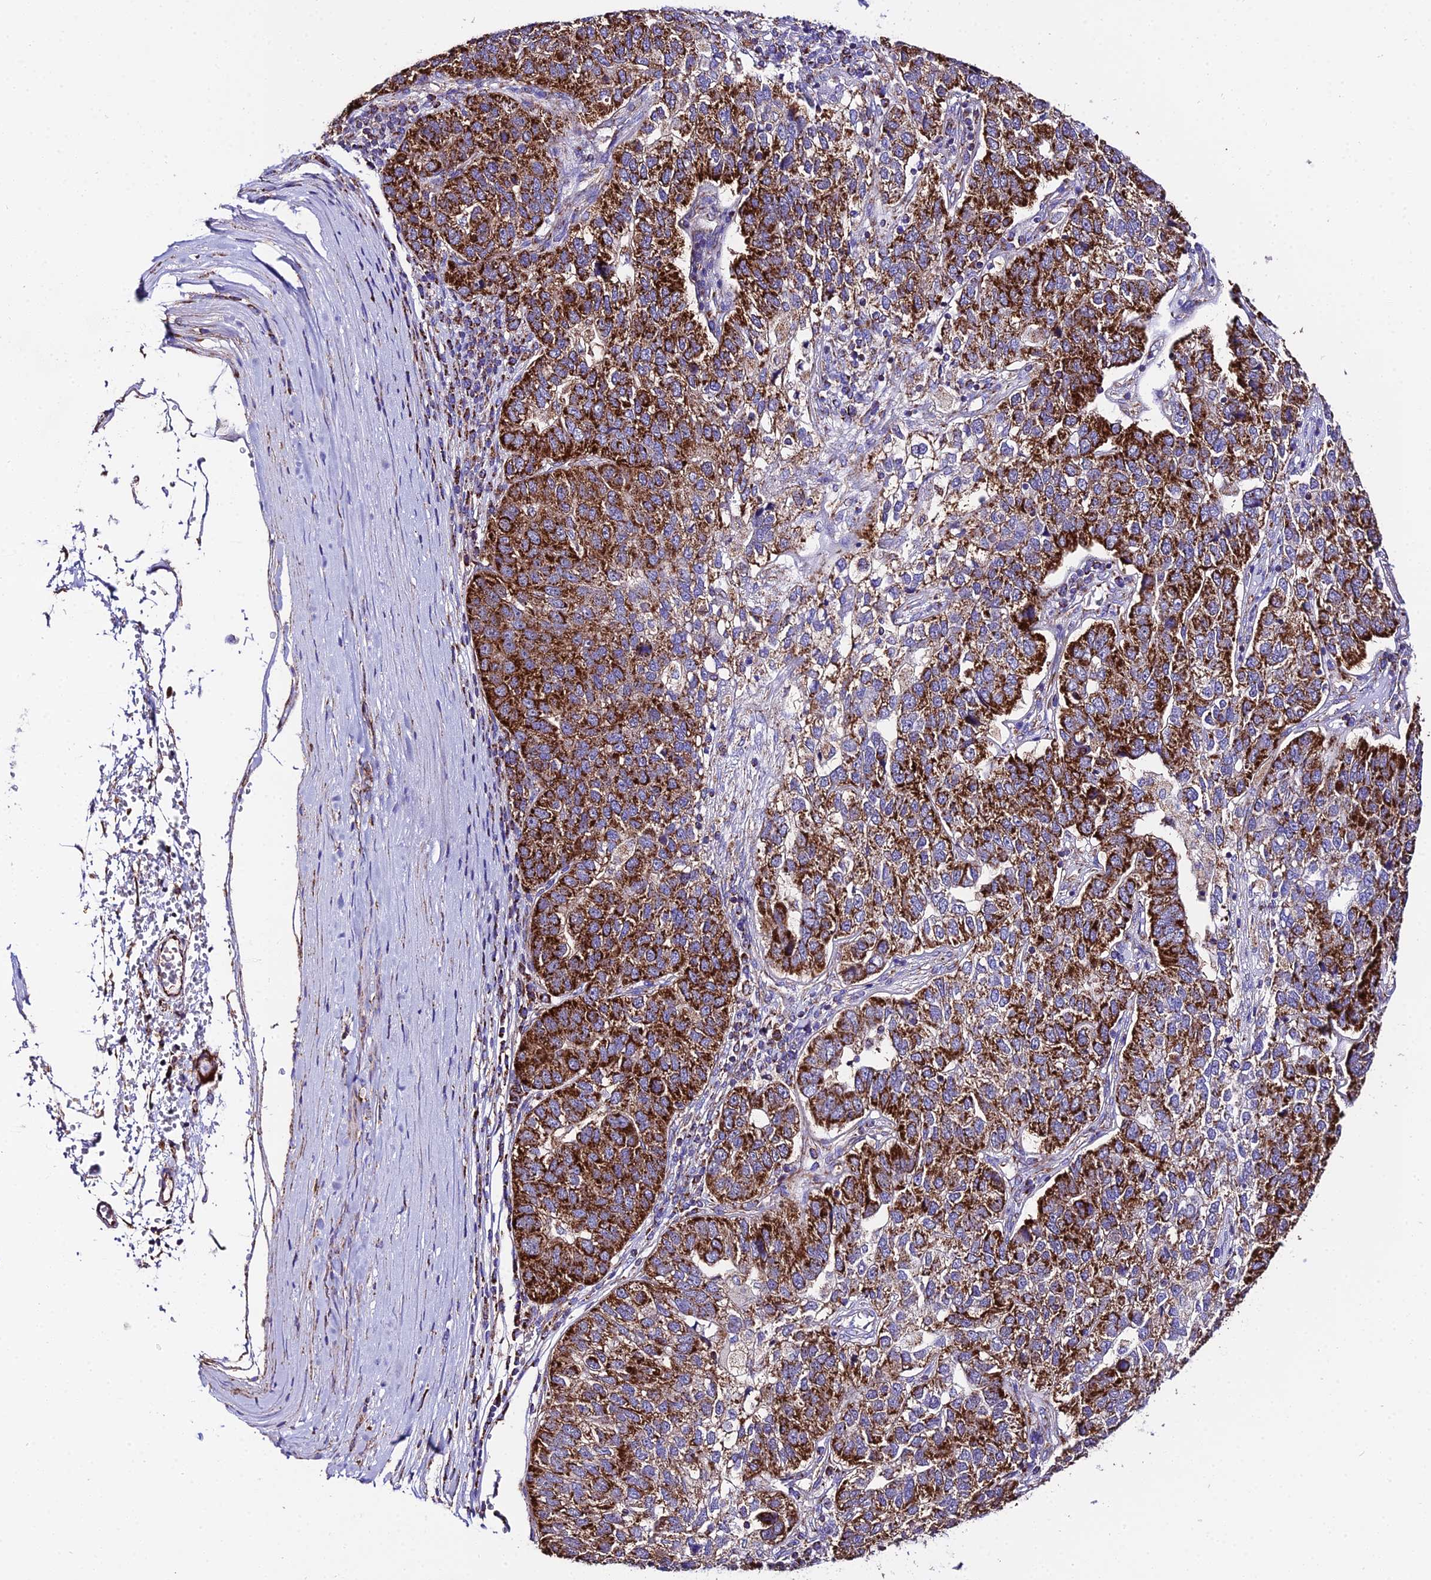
{"staining": {"intensity": "strong", "quantity": ">75%", "location": "cytoplasmic/membranous"}, "tissue": "pancreatic cancer", "cell_type": "Tumor cells", "image_type": "cancer", "snomed": [{"axis": "morphology", "description": "Adenocarcinoma, NOS"}, {"axis": "topography", "description": "Pancreas"}], "caption": "Protein analysis of adenocarcinoma (pancreatic) tissue demonstrates strong cytoplasmic/membranous staining in about >75% of tumor cells.", "gene": "OCIAD1", "patient": {"sex": "female", "age": 61}}